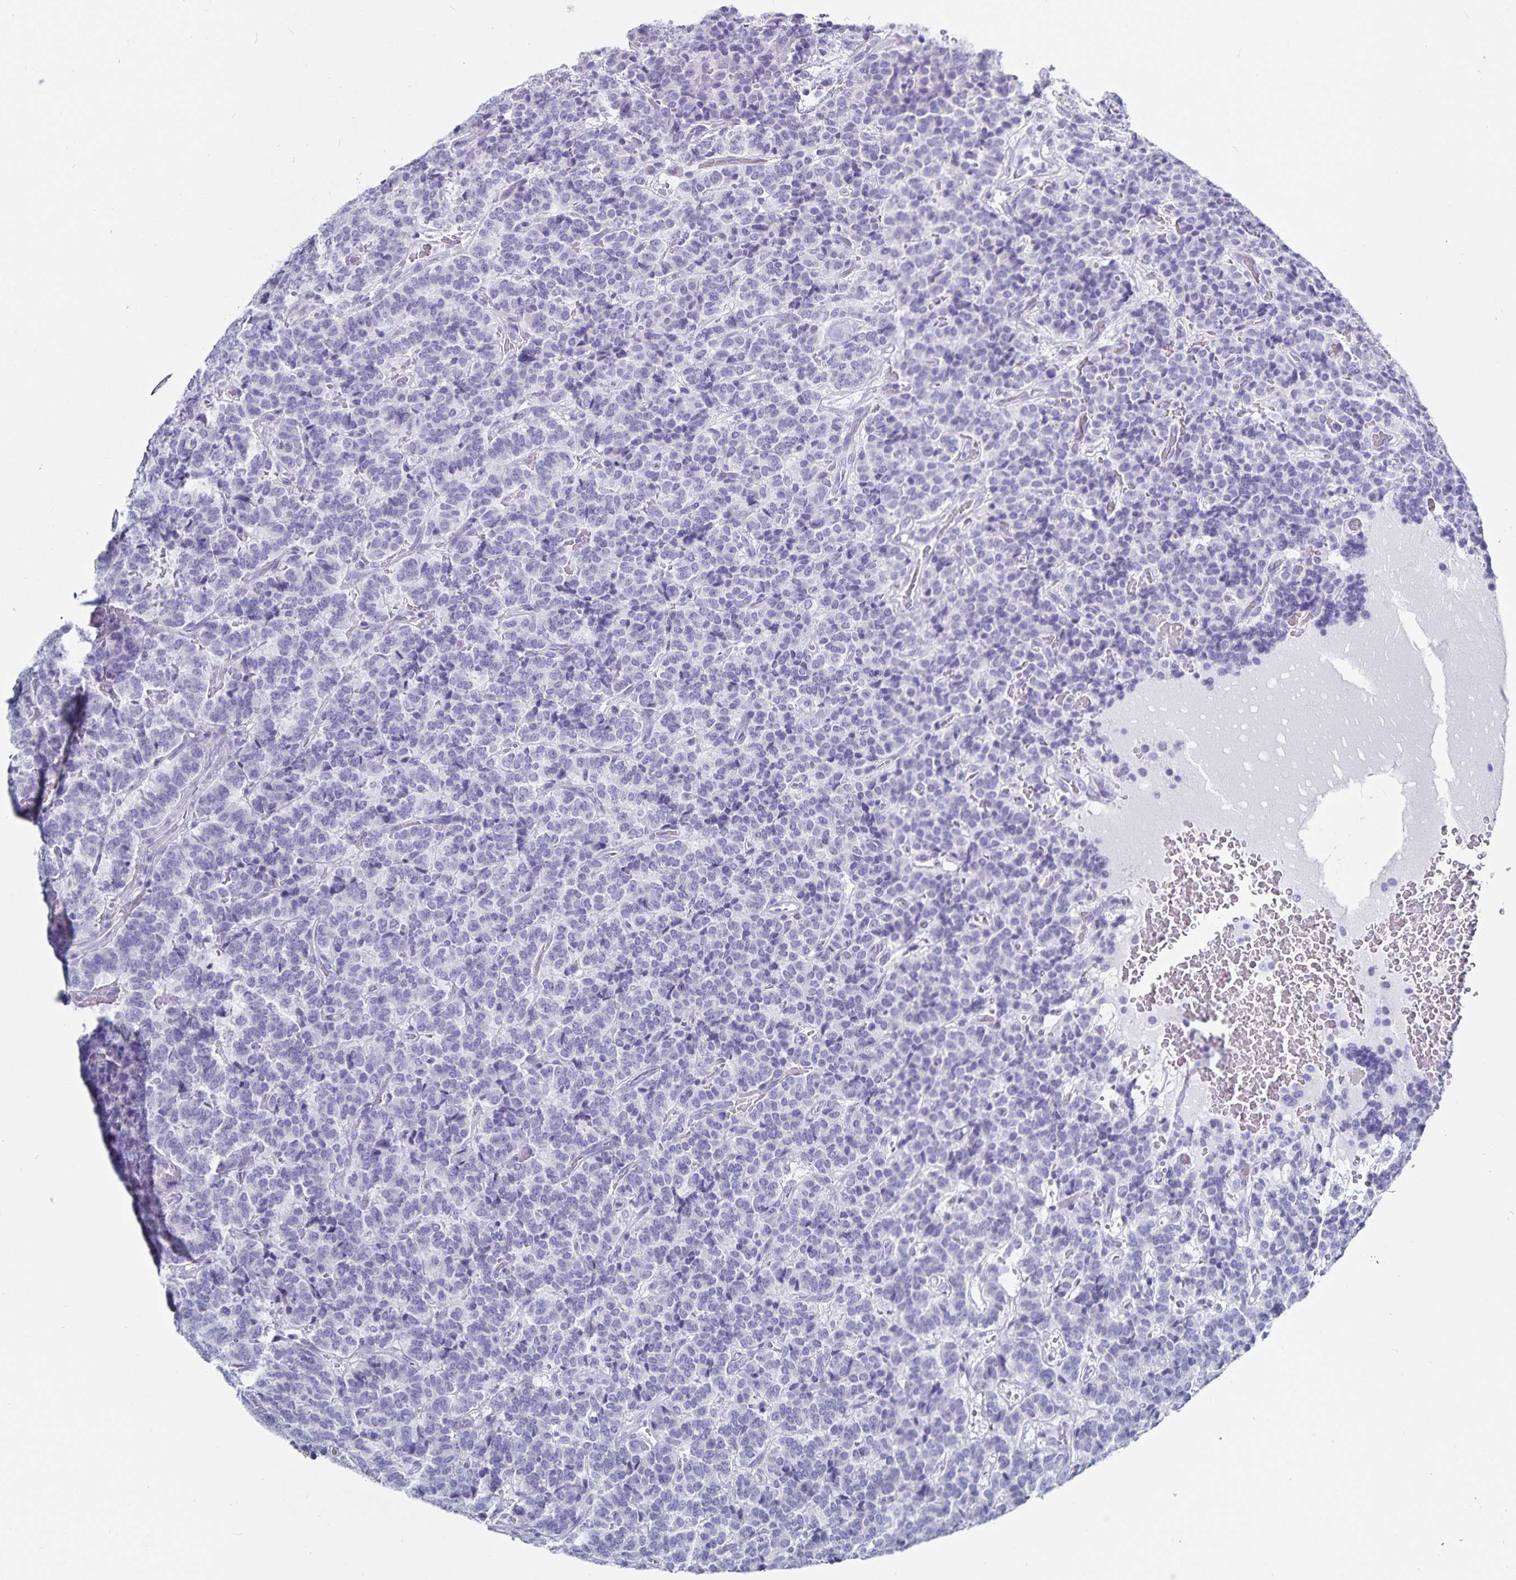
{"staining": {"intensity": "negative", "quantity": "none", "location": "none"}, "tissue": "carcinoid", "cell_type": "Tumor cells", "image_type": "cancer", "snomed": [{"axis": "morphology", "description": "Carcinoid, malignant, NOS"}, {"axis": "topography", "description": "Pancreas"}], "caption": "Tumor cells are negative for brown protein staining in carcinoid (malignant).", "gene": "C19orf73", "patient": {"sex": "male", "age": 36}}